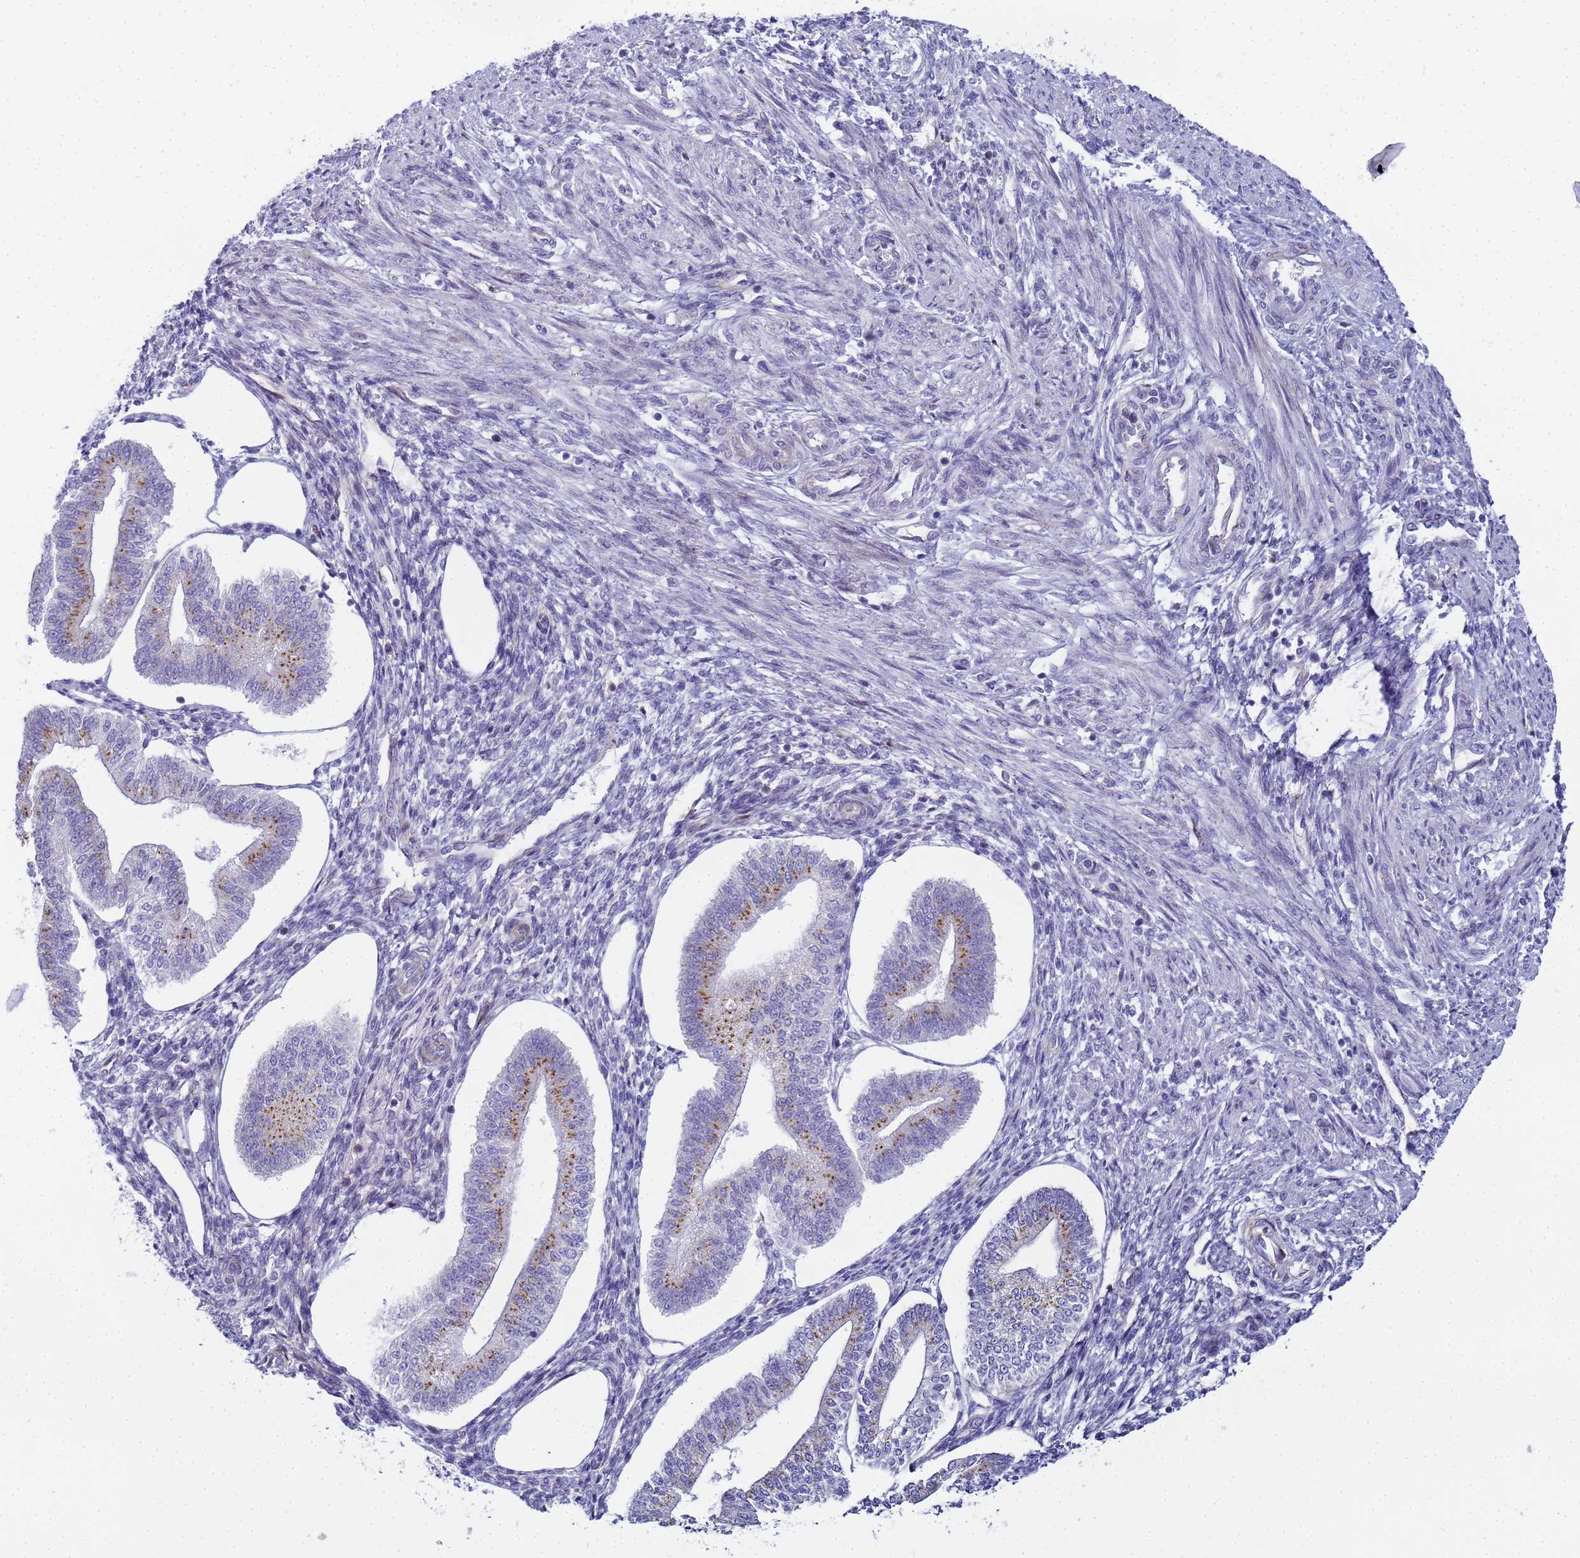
{"staining": {"intensity": "negative", "quantity": "none", "location": "none"}, "tissue": "endometrium", "cell_type": "Cells in endometrial stroma", "image_type": "normal", "snomed": [{"axis": "morphology", "description": "Normal tissue, NOS"}, {"axis": "topography", "description": "Endometrium"}], "caption": "Histopathology image shows no significant protein staining in cells in endometrial stroma of unremarkable endometrium.", "gene": "CR1", "patient": {"sex": "female", "age": 34}}